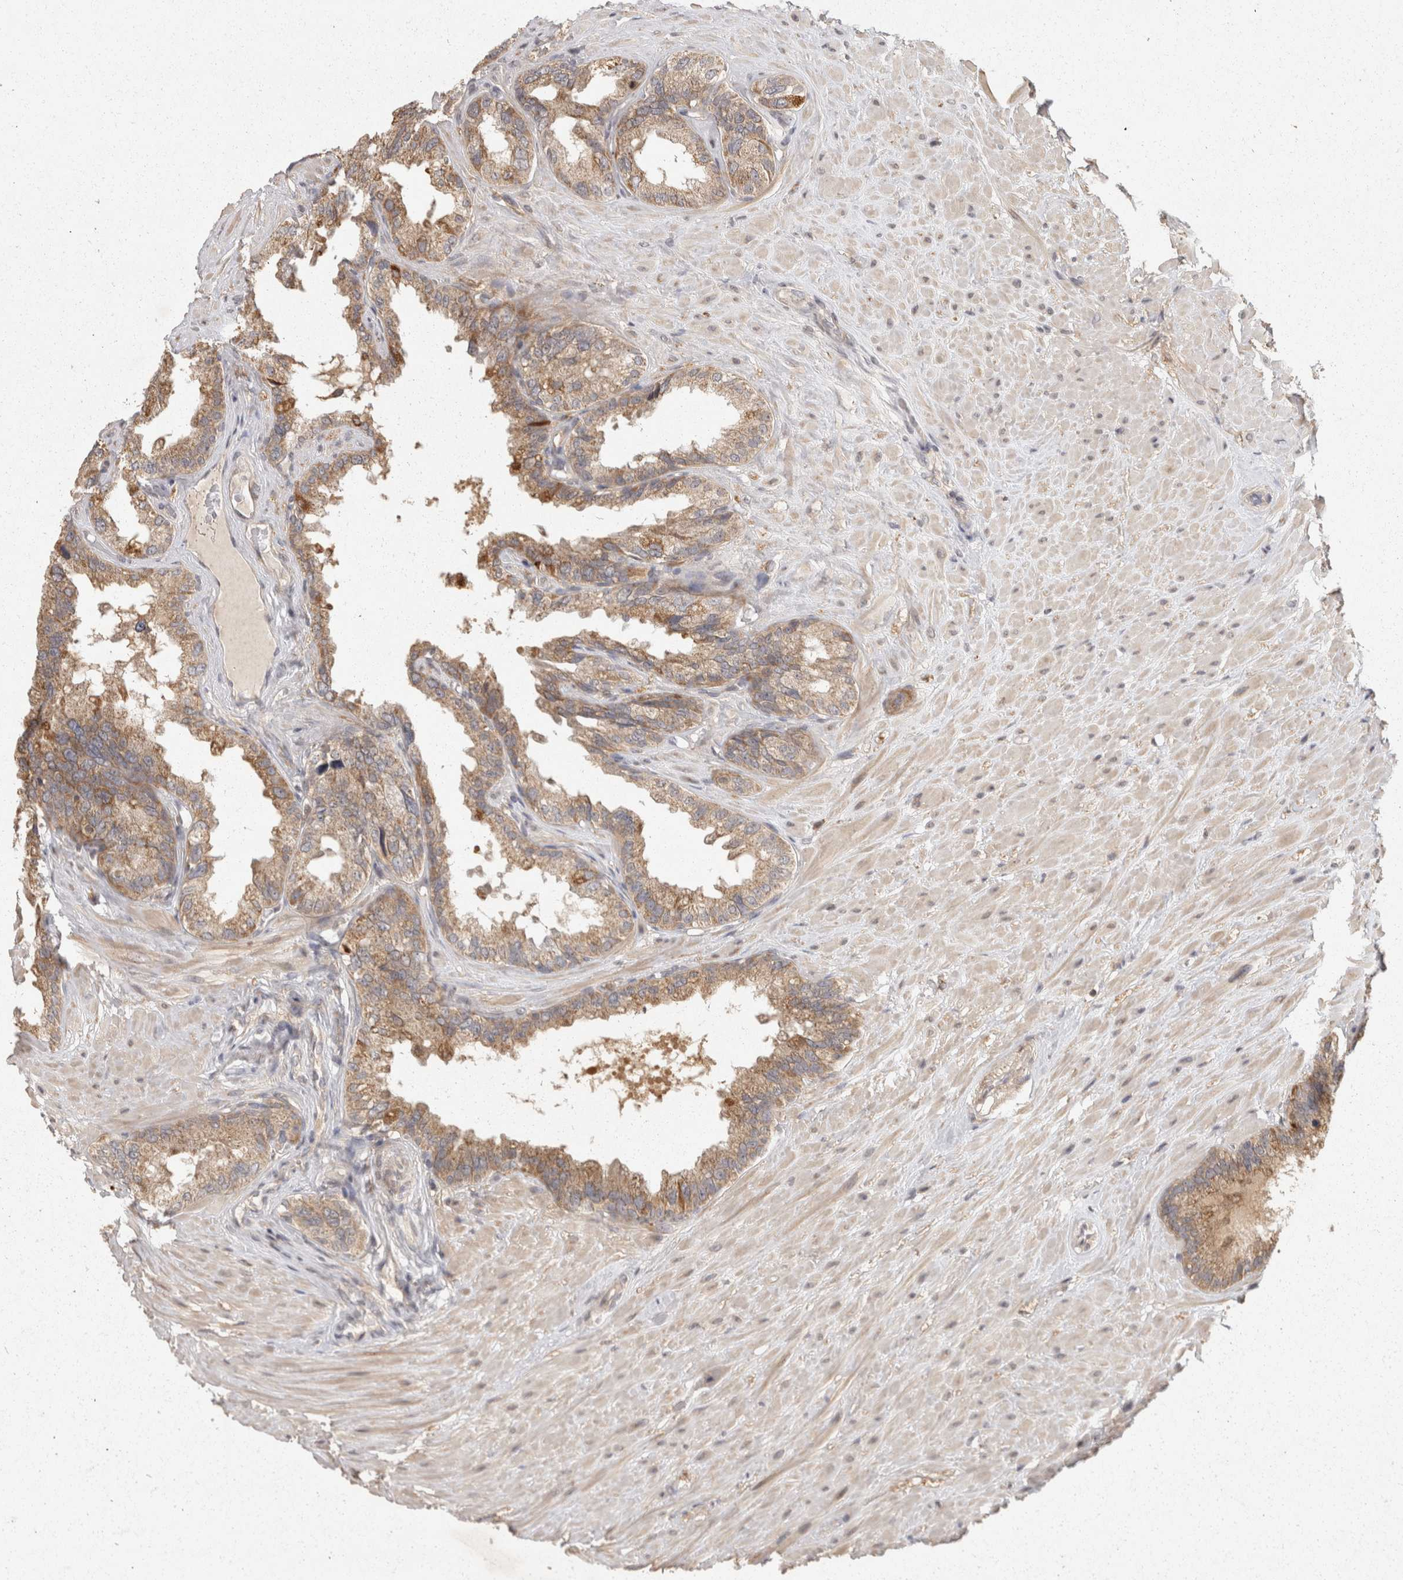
{"staining": {"intensity": "moderate", "quantity": ">75%", "location": "cytoplasmic/membranous"}, "tissue": "seminal vesicle", "cell_type": "Glandular cells", "image_type": "normal", "snomed": [{"axis": "morphology", "description": "Normal tissue, NOS"}, {"axis": "topography", "description": "Seminal veicle"}], "caption": "Immunohistochemistry (IHC) (DAB (3,3'-diaminobenzidine)) staining of unremarkable human seminal vesicle demonstrates moderate cytoplasmic/membranous protein expression in about >75% of glandular cells.", "gene": "ACAT2", "patient": {"sex": "male", "age": 80}}